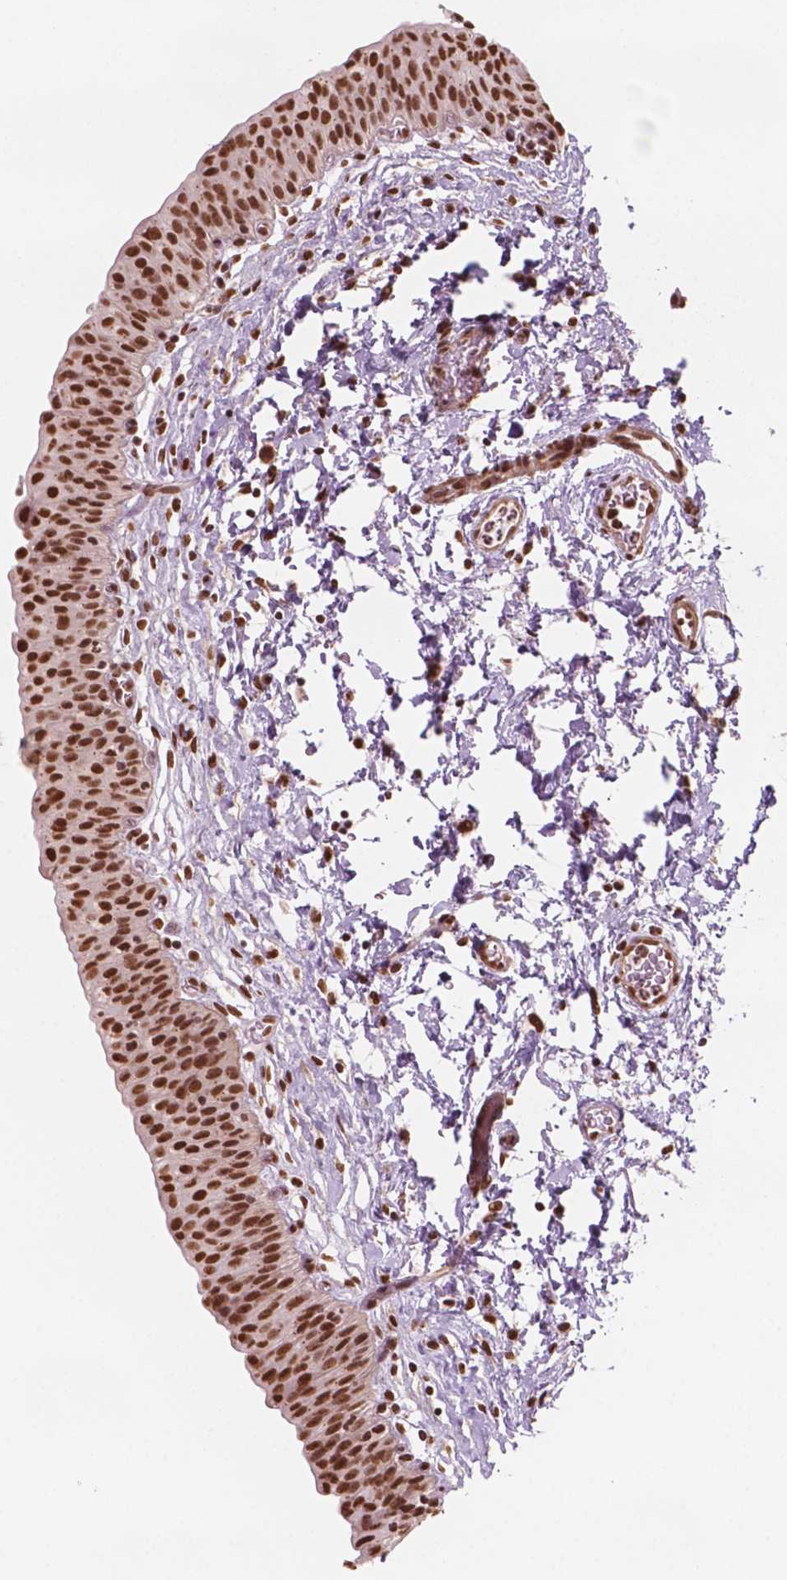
{"staining": {"intensity": "strong", "quantity": ">75%", "location": "nuclear"}, "tissue": "urinary bladder", "cell_type": "Urothelial cells", "image_type": "normal", "snomed": [{"axis": "morphology", "description": "Normal tissue, NOS"}, {"axis": "topography", "description": "Urinary bladder"}], "caption": "Urinary bladder stained with DAB immunohistochemistry reveals high levels of strong nuclear positivity in approximately >75% of urothelial cells.", "gene": "GTF3C5", "patient": {"sex": "male", "age": 56}}